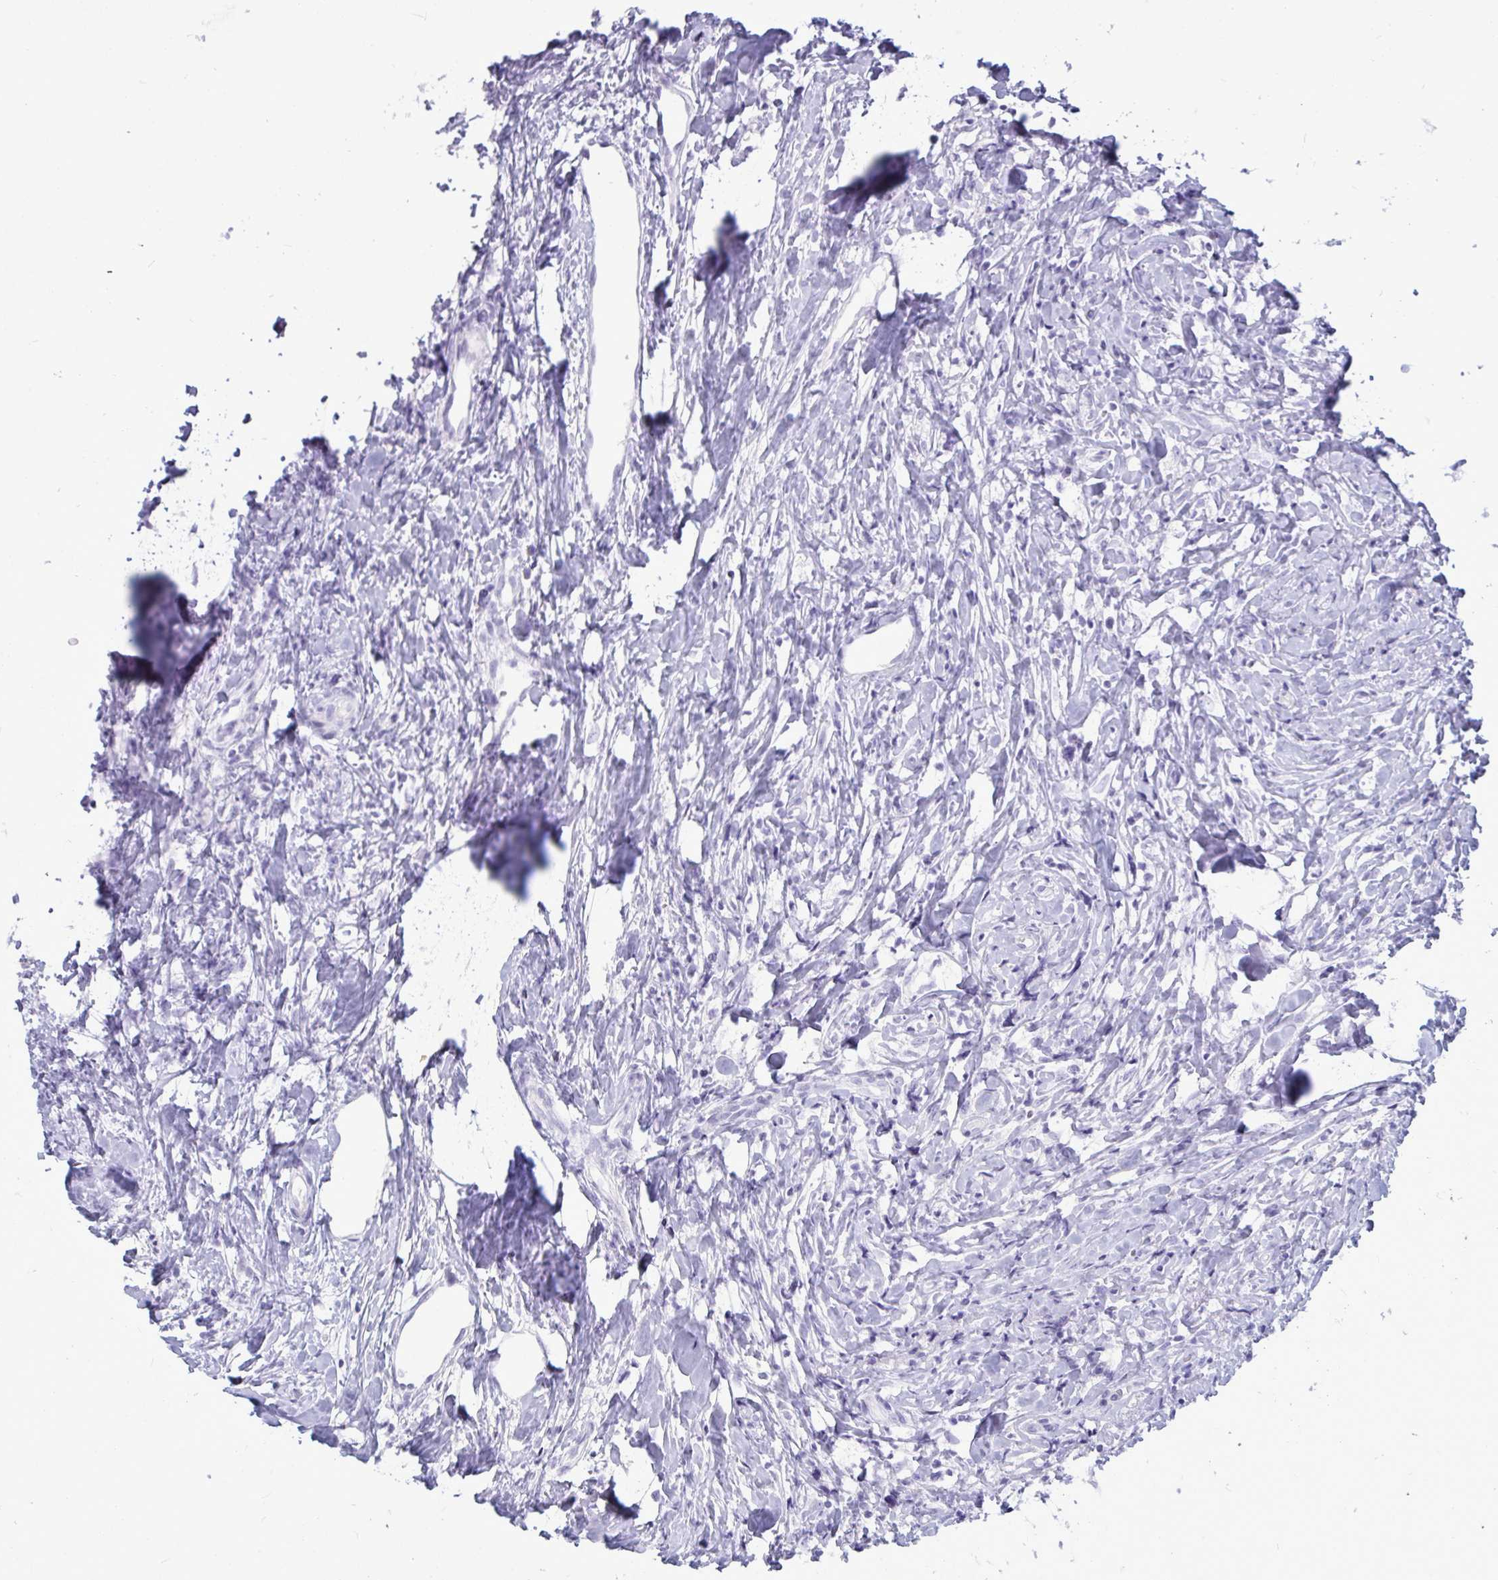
{"staining": {"intensity": "negative", "quantity": "none", "location": "none"}, "tissue": "lymphoma", "cell_type": "Tumor cells", "image_type": "cancer", "snomed": [{"axis": "morphology", "description": "Hodgkin's disease, NOS"}, {"axis": "topography", "description": "No Tissue"}], "caption": "Human lymphoma stained for a protein using immunohistochemistry (IHC) exhibits no staining in tumor cells.", "gene": "BBS10", "patient": {"sex": "female", "age": 21}}